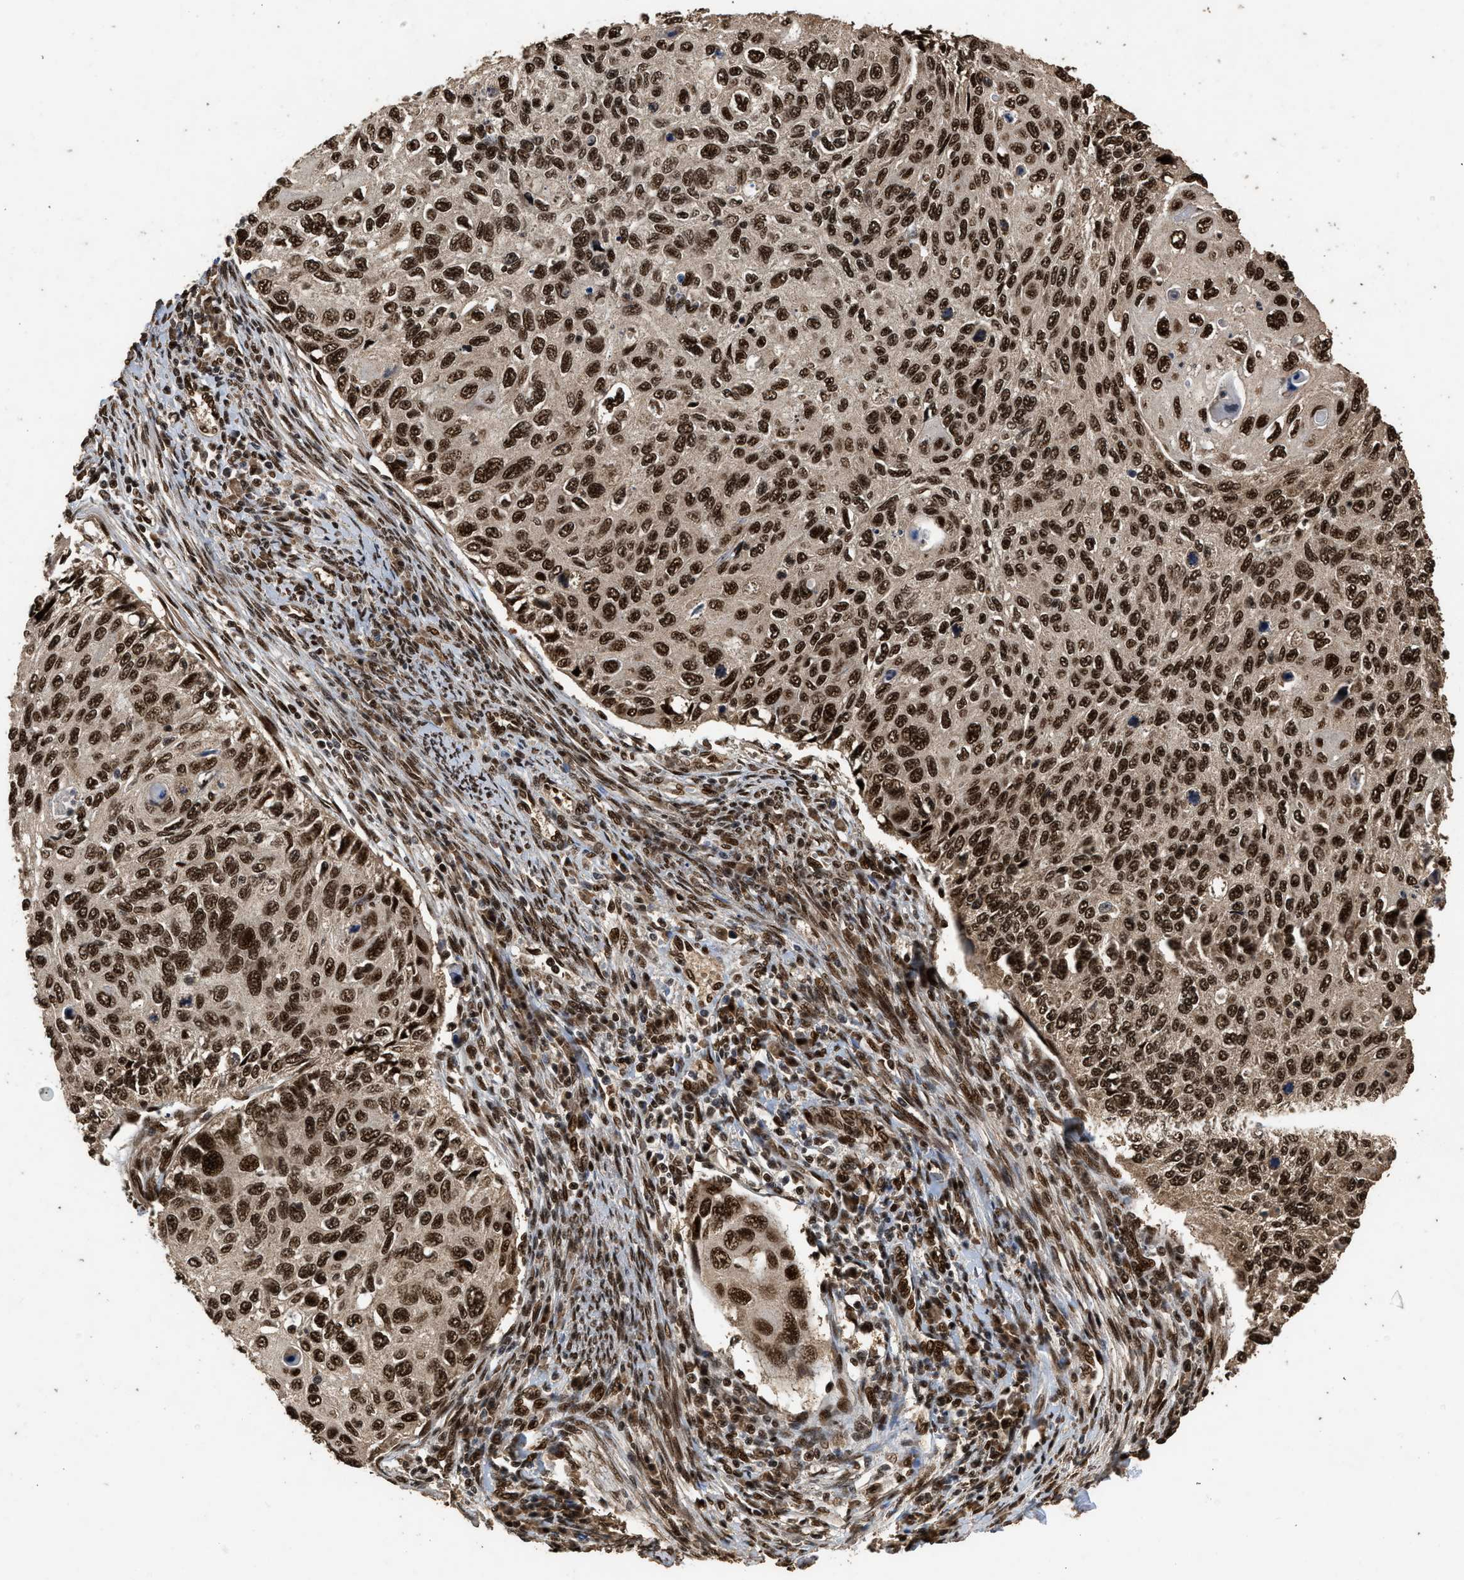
{"staining": {"intensity": "strong", "quantity": ">75%", "location": "nuclear"}, "tissue": "cervical cancer", "cell_type": "Tumor cells", "image_type": "cancer", "snomed": [{"axis": "morphology", "description": "Squamous cell carcinoma, NOS"}, {"axis": "topography", "description": "Cervix"}], "caption": "An image of human cervical cancer stained for a protein demonstrates strong nuclear brown staining in tumor cells. (DAB = brown stain, brightfield microscopy at high magnification).", "gene": "PPP4R3B", "patient": {"sex": "female", "age": 70}}